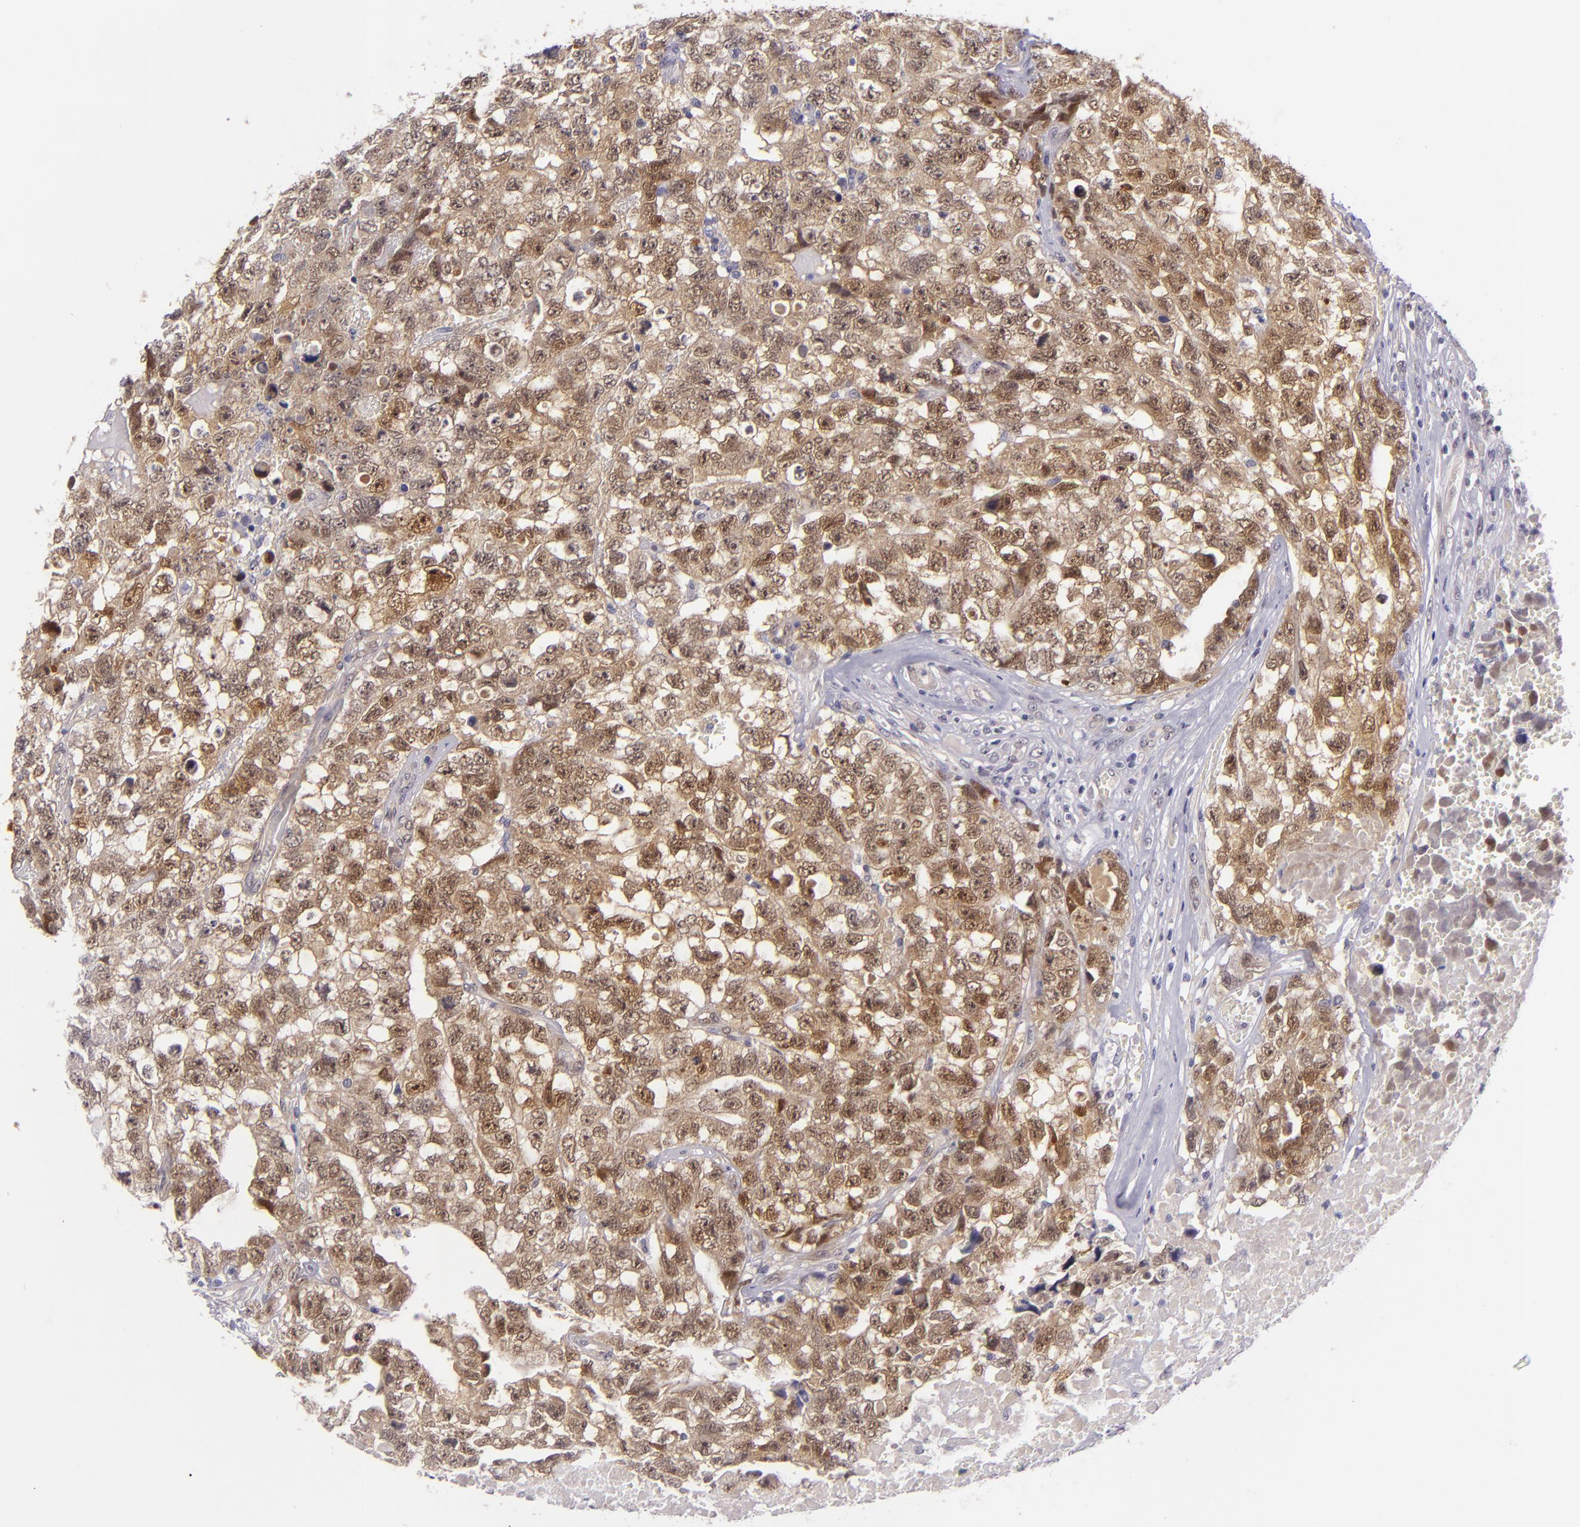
{"staining": {"intensity": "strong", "quantity": ">75%", "location": "cytoplasmic/membranous,nuclear"}, "tissue": "testis cancer", "cell_type": "Tumor cells", "image_type": "cancer", "snomed": [{"axis": "morphology", "description": "Carcinoma, Embryonal, NOS"}, {"axis": "topography", "description": "Testis"}], "caption": "Embryonal carcinoma (testis) was stained to show a protein in brown. There is high levels of strong cytoplasmic/membranous and nuclear positivity in about >75% of tumor cells.", "gene": "CSE1L", "patient": {"sex": "male", "age": 31}}